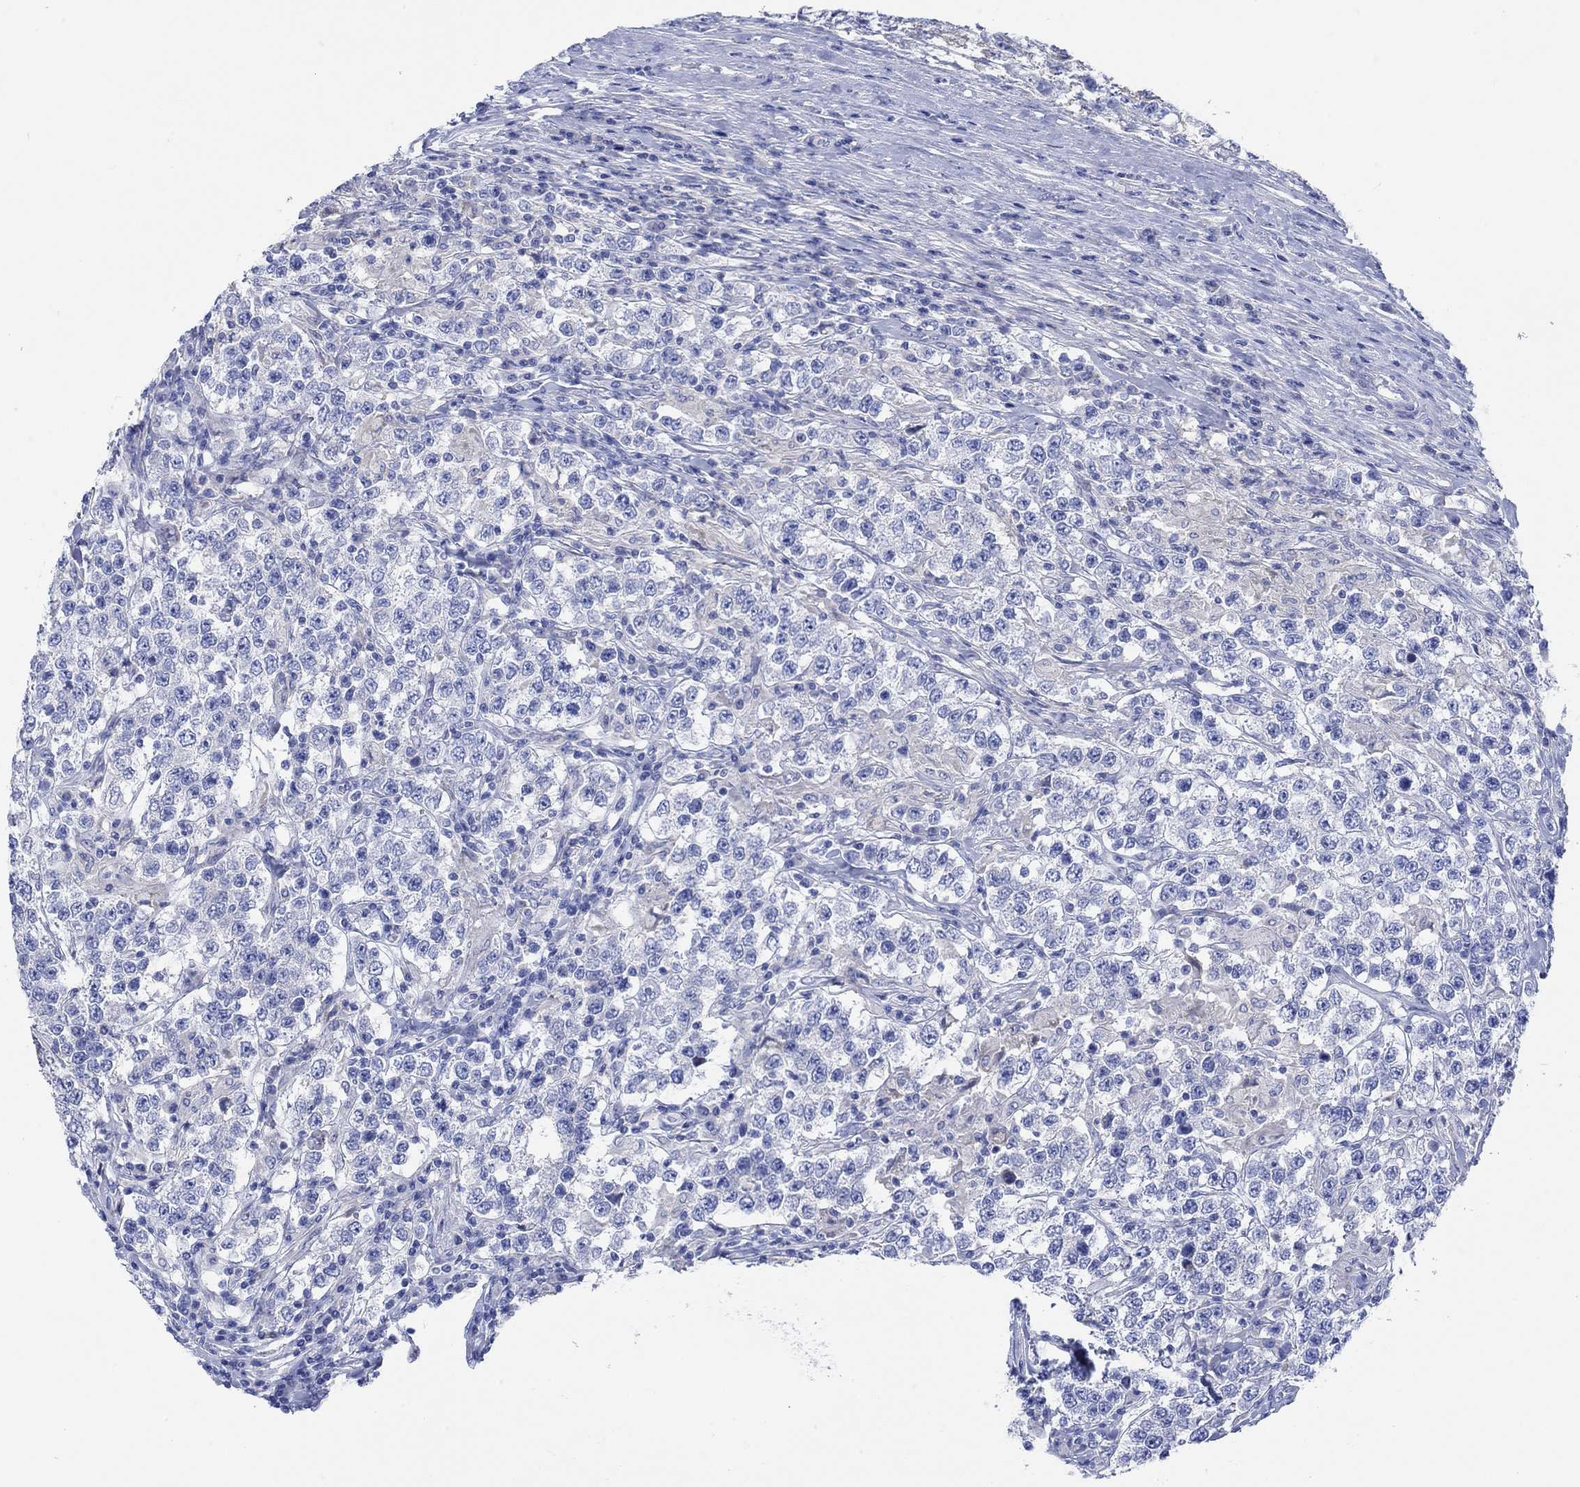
{"staining": {"intensity": "negative", "quantity": "none", "location": "none"}, "tissue": "testis cancer", "cell_type": "Tumor cells", "image_type": "cancer", "snomed": [{"axis": "morphology", "description": "Seminoma, NOS"}, {"axis": "morphology", "description": "Carcinoma, Embryonal, NOS"}, {"axis": "topography", "description": "Testis"}], "caption": "High magnification brightfield microscopy of embryonal carcinoma (testis) stained with DAB (brown) and counterstained with hematoxylin (blue): tumor cells show no significant expression.", "gene": "REEP6", "patient": {"sex": "male", "age": 41}}